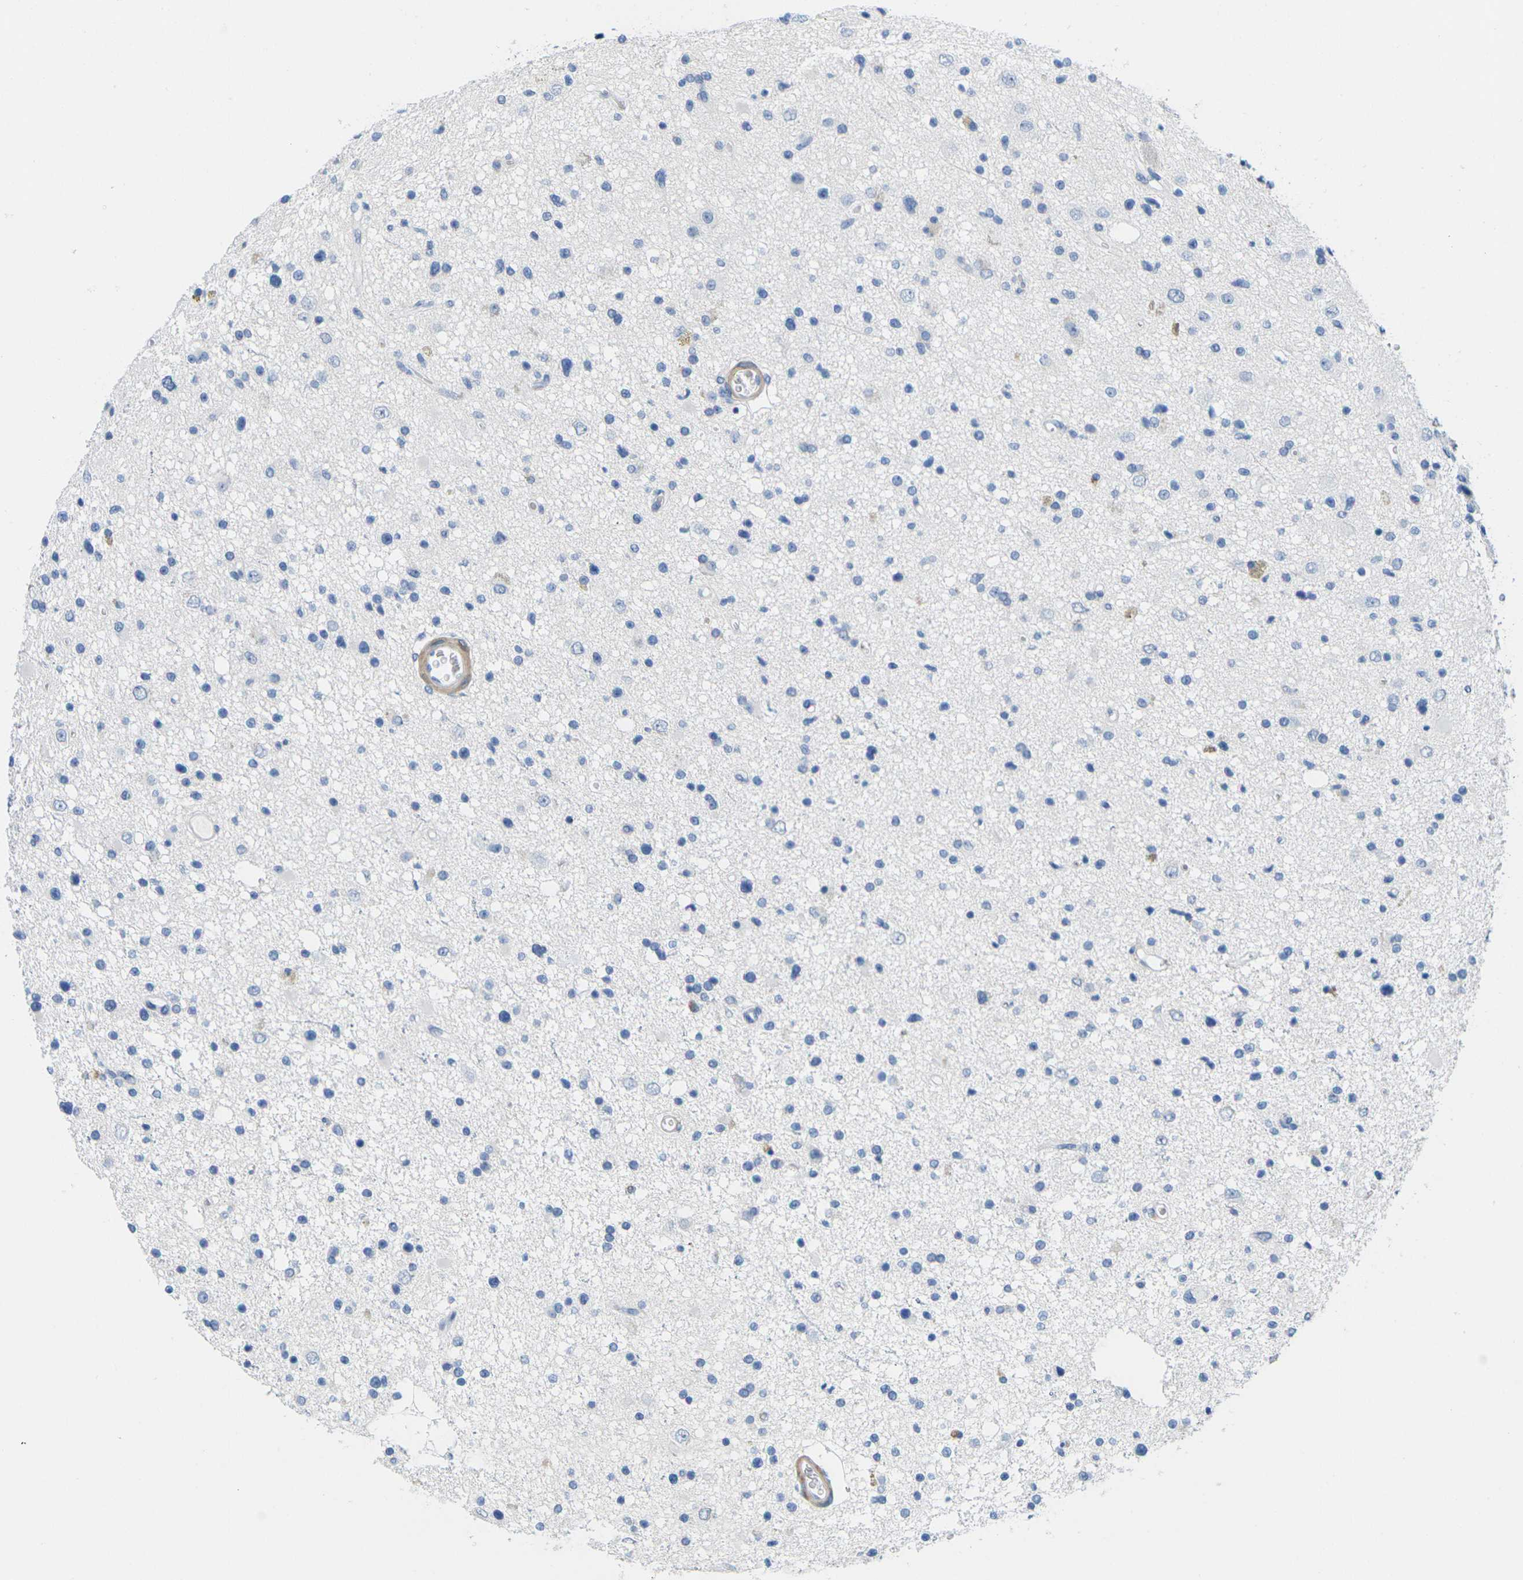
{"staining": {"intensity": "negative", "quantity": "none", "location": "none"}, "tissue": "glioma", "cell_type": "Tumor cells", "image_type": "cancer", "snomed": [{"axis": "morphology", "description": "Glioma, malignant, High grade"}, {"axis": "topography", "description": "Brain"}], "caption": "A high-resolution image shows IHC staining of malignant glioma (high-grade), which exhibits no significant staining in tumor cells. (Brightfield microscopy of DAB (3,3'-diaminobenzidine) immunohistochemistry at high magnification).", "gene": "CNN1", "patient": {"sex": "male", "age": 33}}